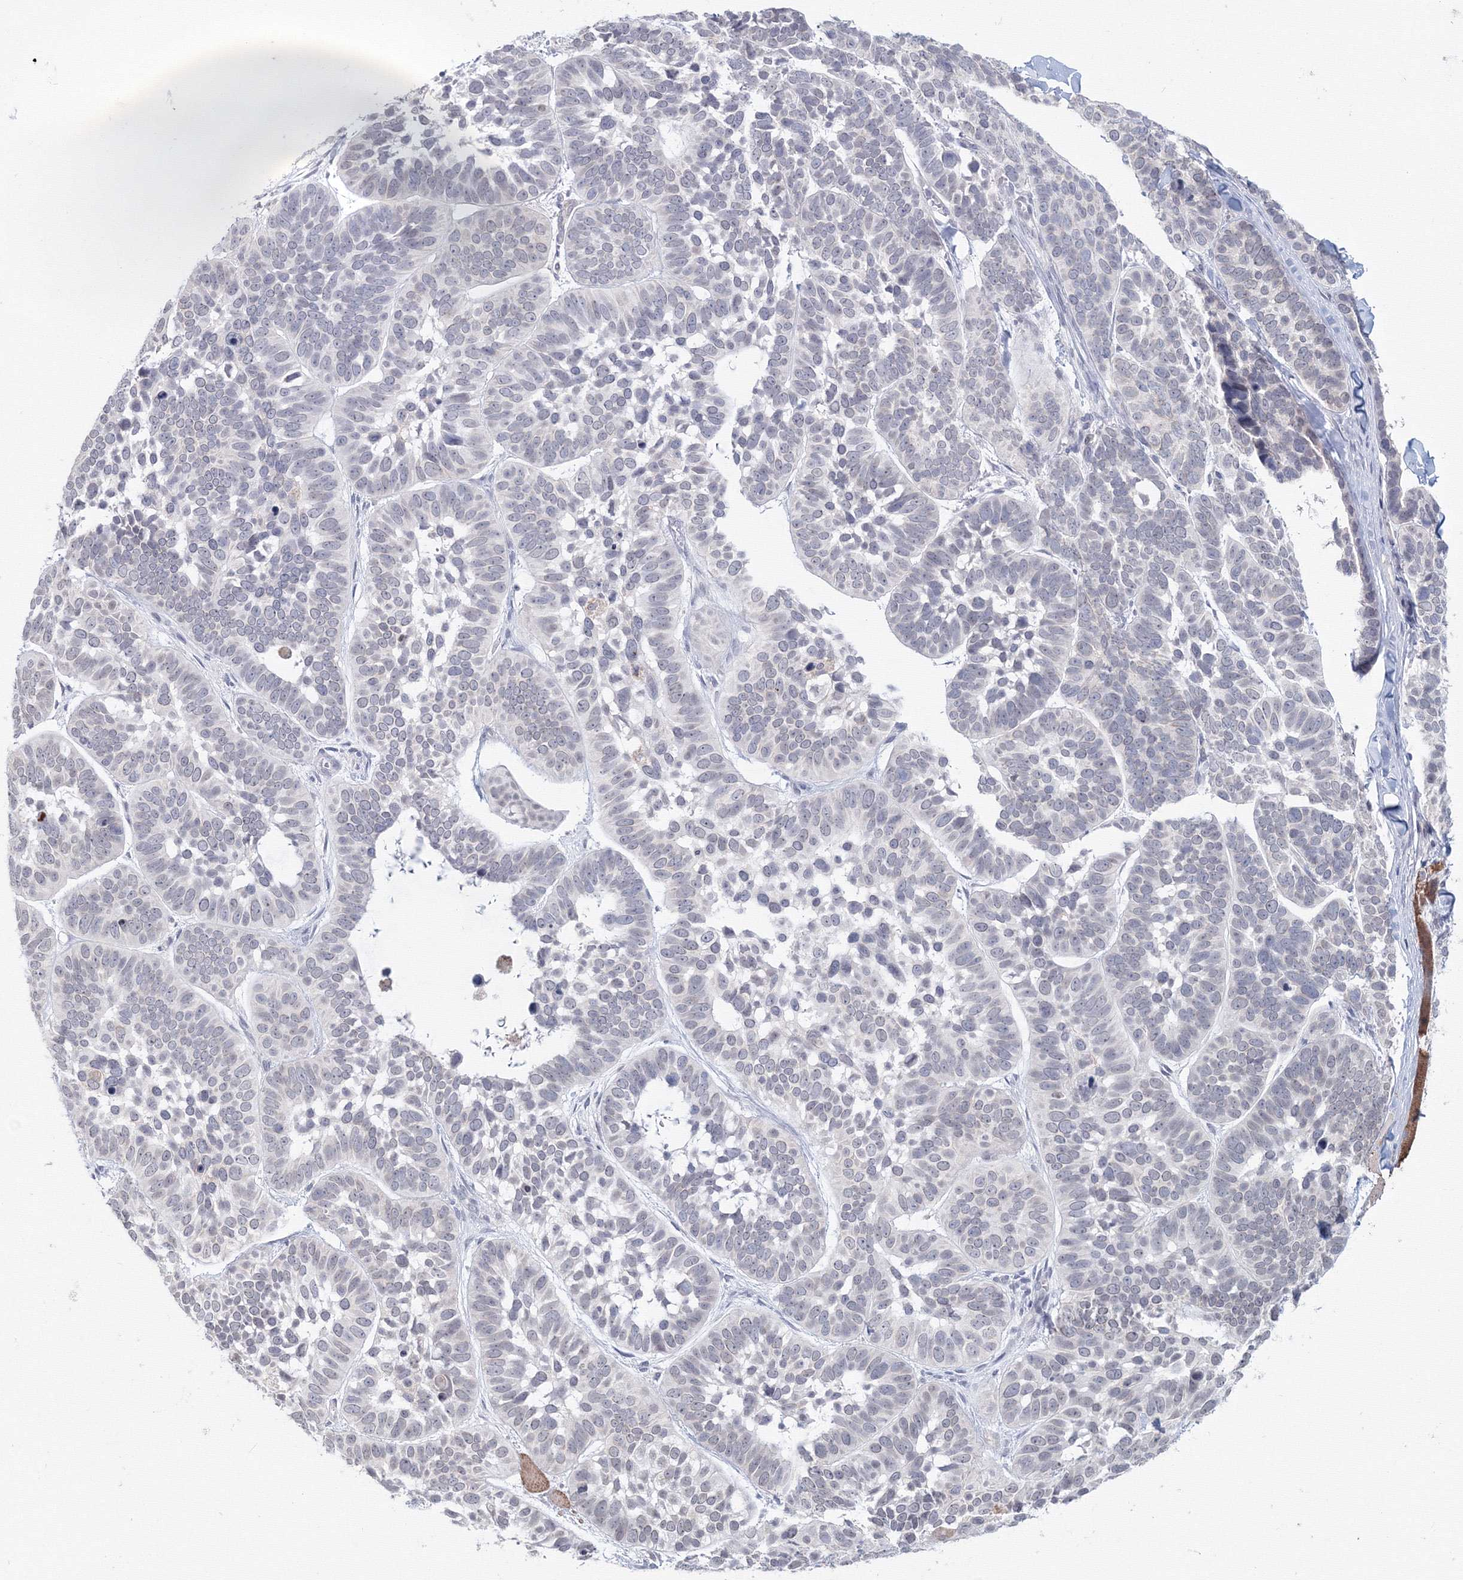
{"staining": {"intensity": "negative", "quantity": "none", "location": "none"}, "tissue": "skin cancer", "cell_type": "Tumor cells", "image_type": "cancer", "snomed": [{"axis": "morphology", "description": "Basal cell carcinoma"}, {"axis": "topography", "description": "Skin"}], "caption": "Skin basal cell carcinoma was stained to show a protein in brown. There is no significant expression in tumor cells.", "gene": "SLC7A7", "patient": {"sex": "male", "age": 62}}